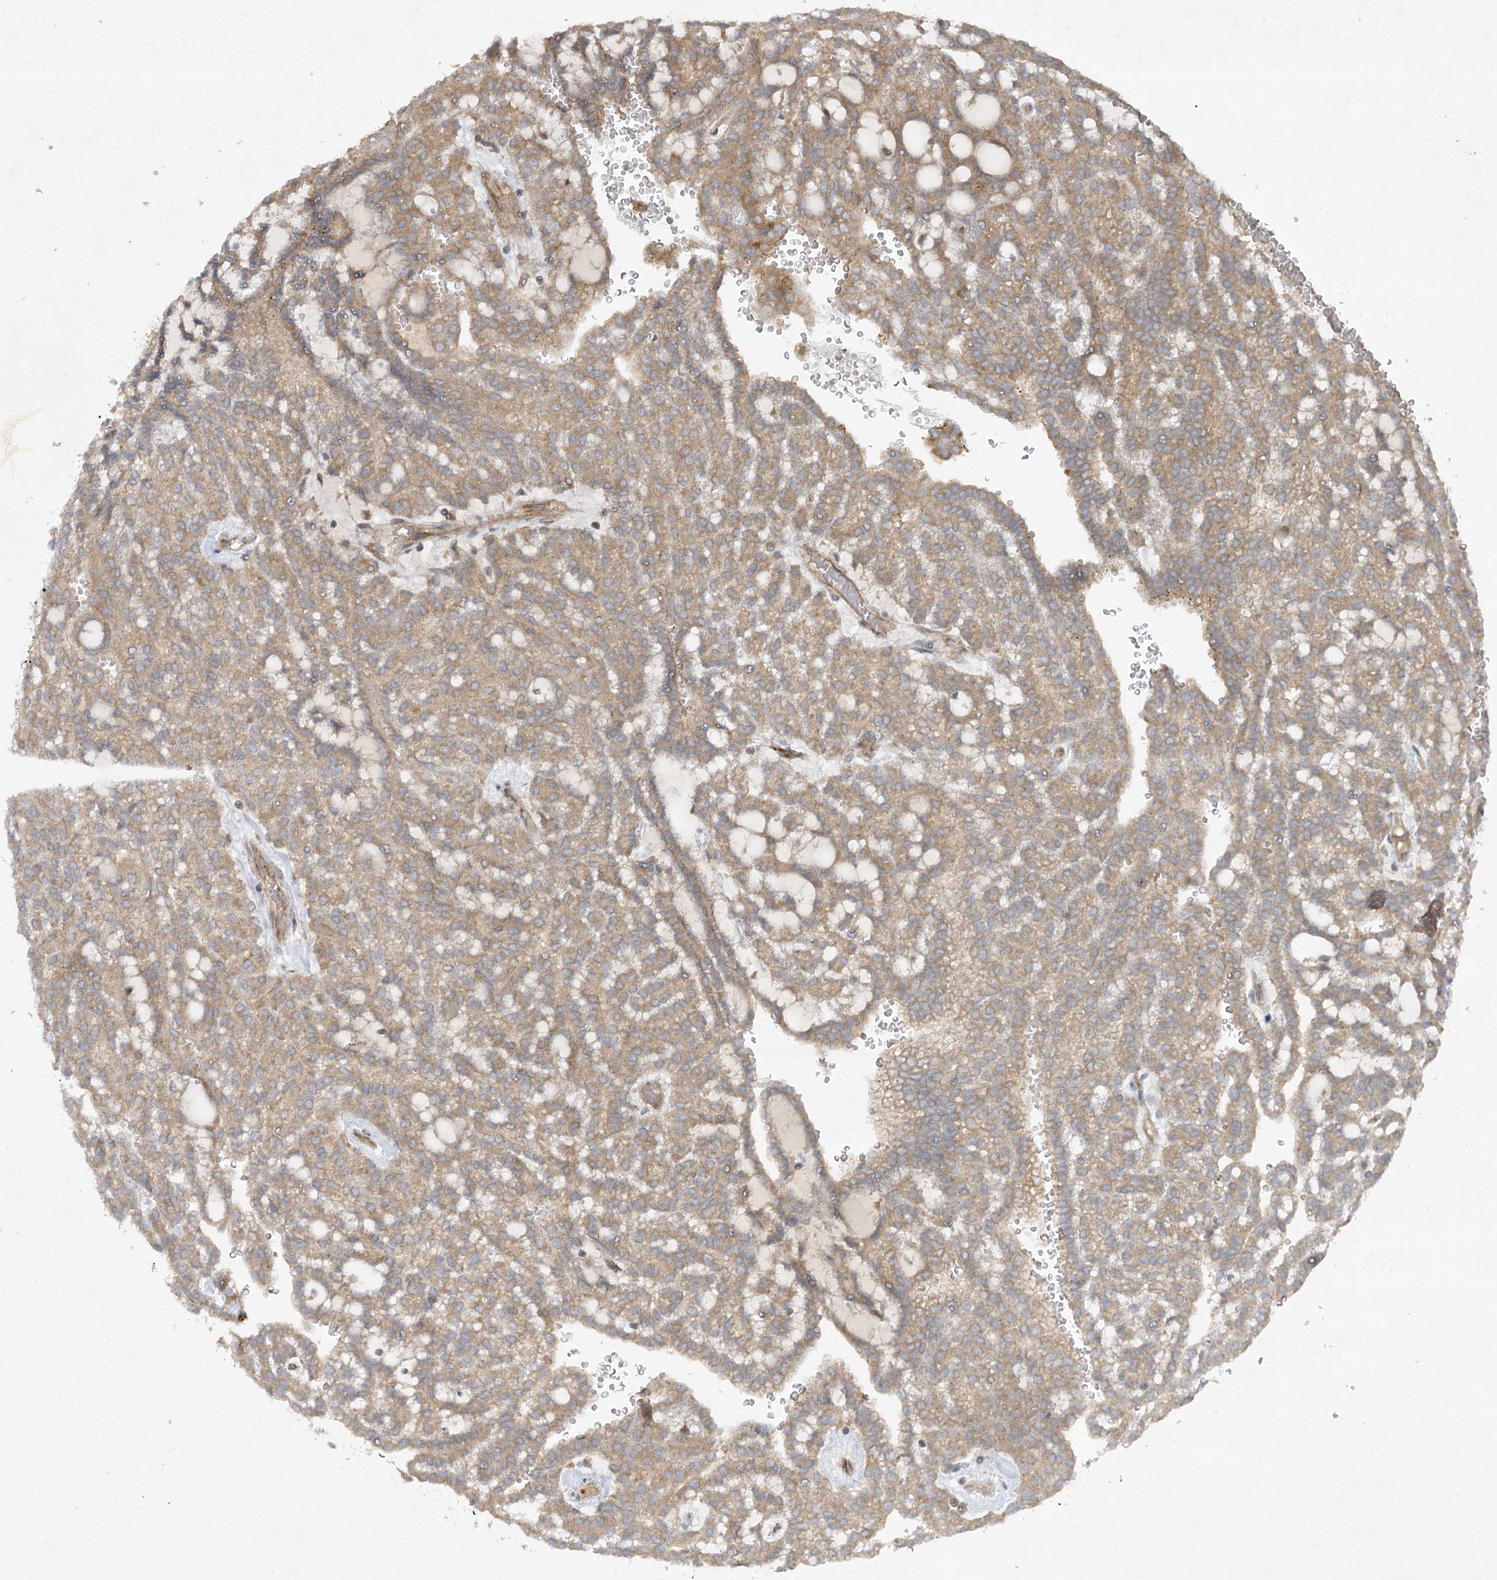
{"staining": {"intensity": "moderate", "quantity": ">75%", "location": "cytoplasmic/membranous"}, "tissue": "renal cancer", "cell_type": "Tumor cells", "image_type": "cancer", "snomed": [{"axis": "morphology", "description": "Adenocarcinoma, NOS"}, {"axis": "topography", "description": "Kidney"}], "caption": "Renal adenocarcinoma was stained to show a protein in brown. There is medium levels of moderate cytoplasmic/membranous positivity in about >75% of tumor cells. Immunohistochemistry stains the protein in brown and the nuclei are stained blue.", "gene": "TRAF3IP1", "patient": {"sex": "male", "age": 63}}